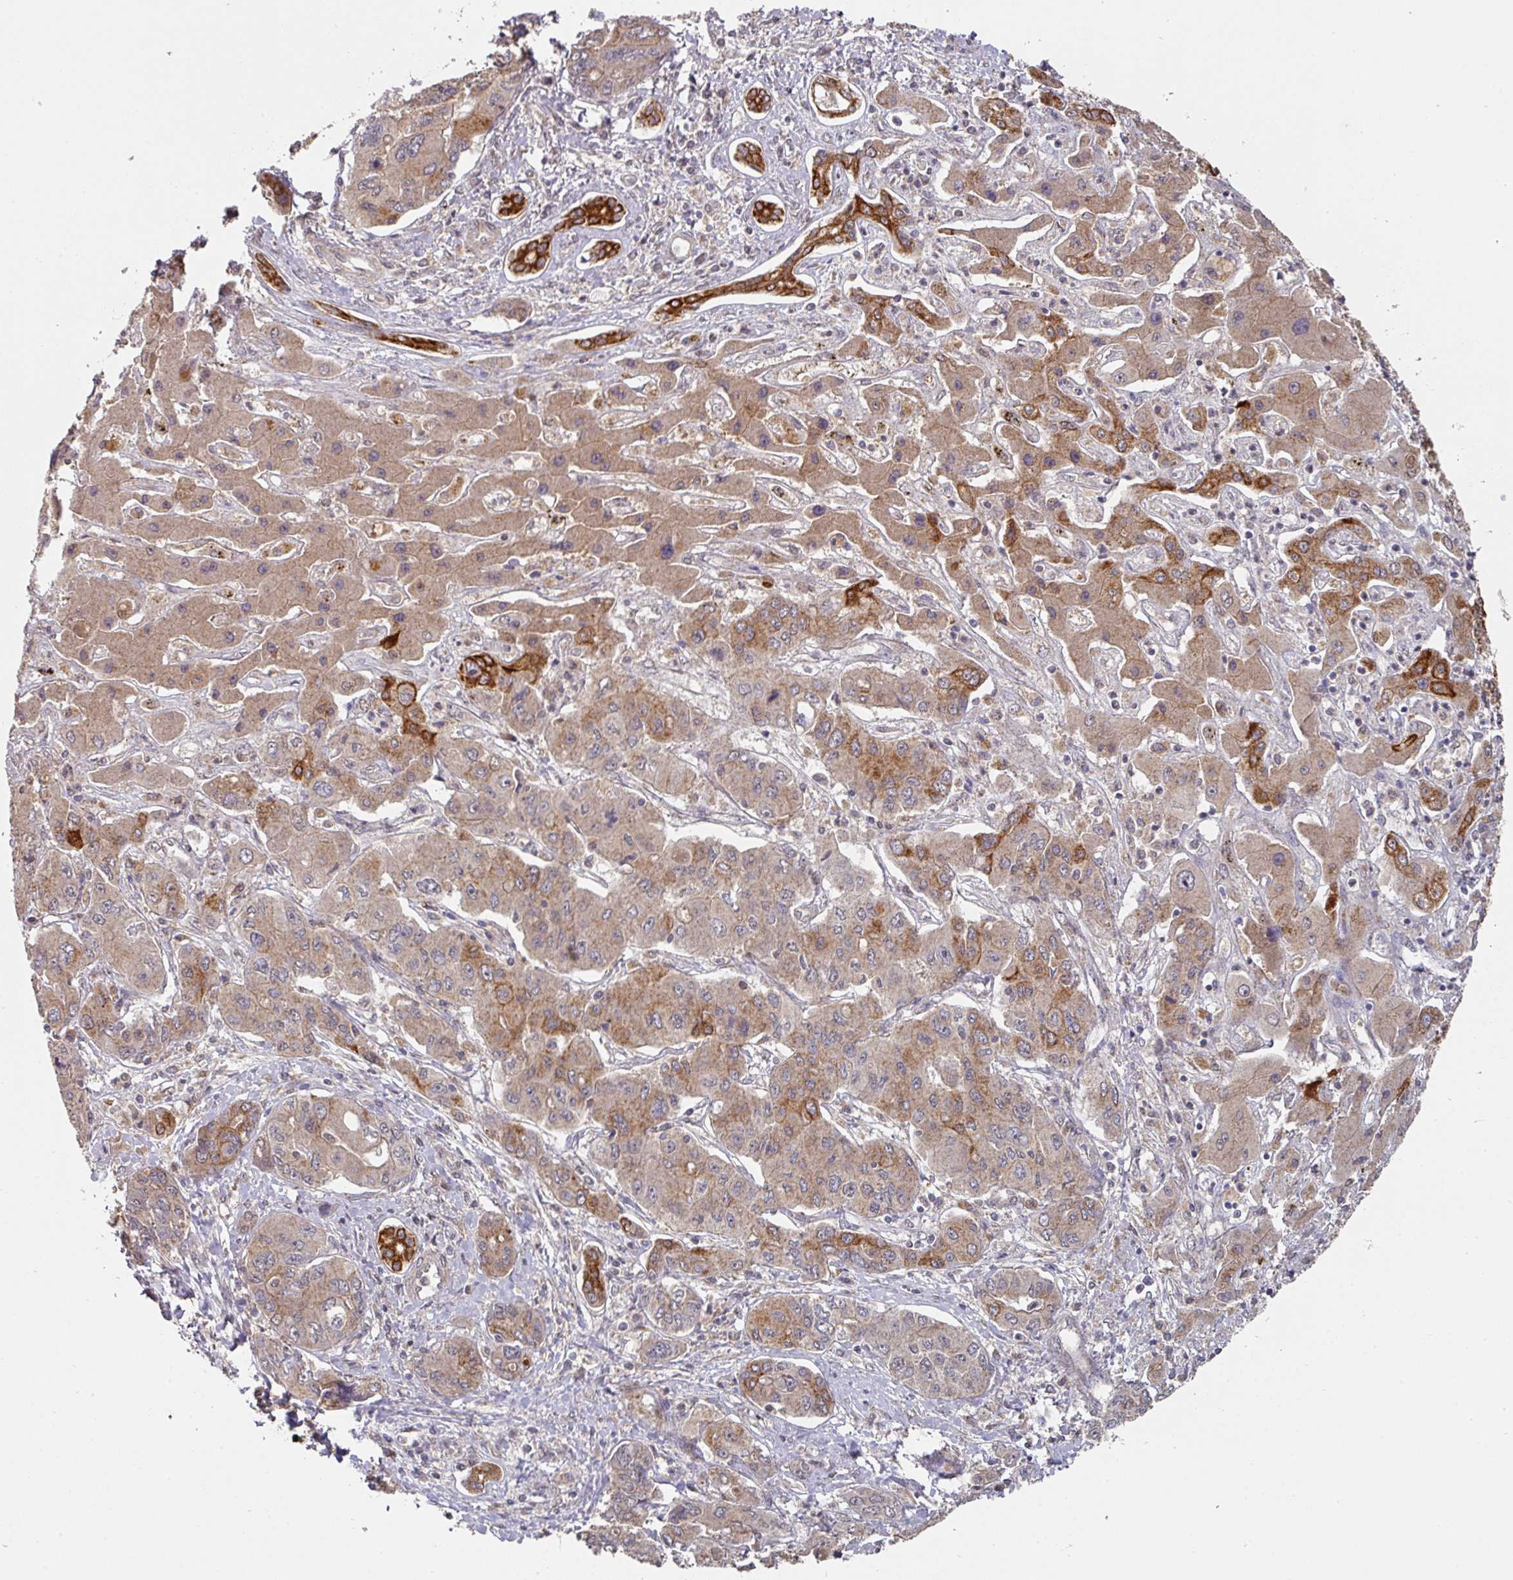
{"staining": {"intensity": "moderate", "quantity": "25%-75%", "location": "cytoplasmic/membranous"}, "tissue": "liver cancer", "cell_type": "Tumor cells", "image_type": "cancer", "snomed": [{"axis": "morphology", "description": "Cholangiocarcinoma"}, {"axis": "topography", "description": "Liver"}], "caption": "Tumor cells display medium levels of moderate cytoplasmic/membranous expression in about 25%-75% of cells in liver cholangiocarcinoma.", "gene": "EXTL3", "patient": {"sex": "male", "age": 67}}